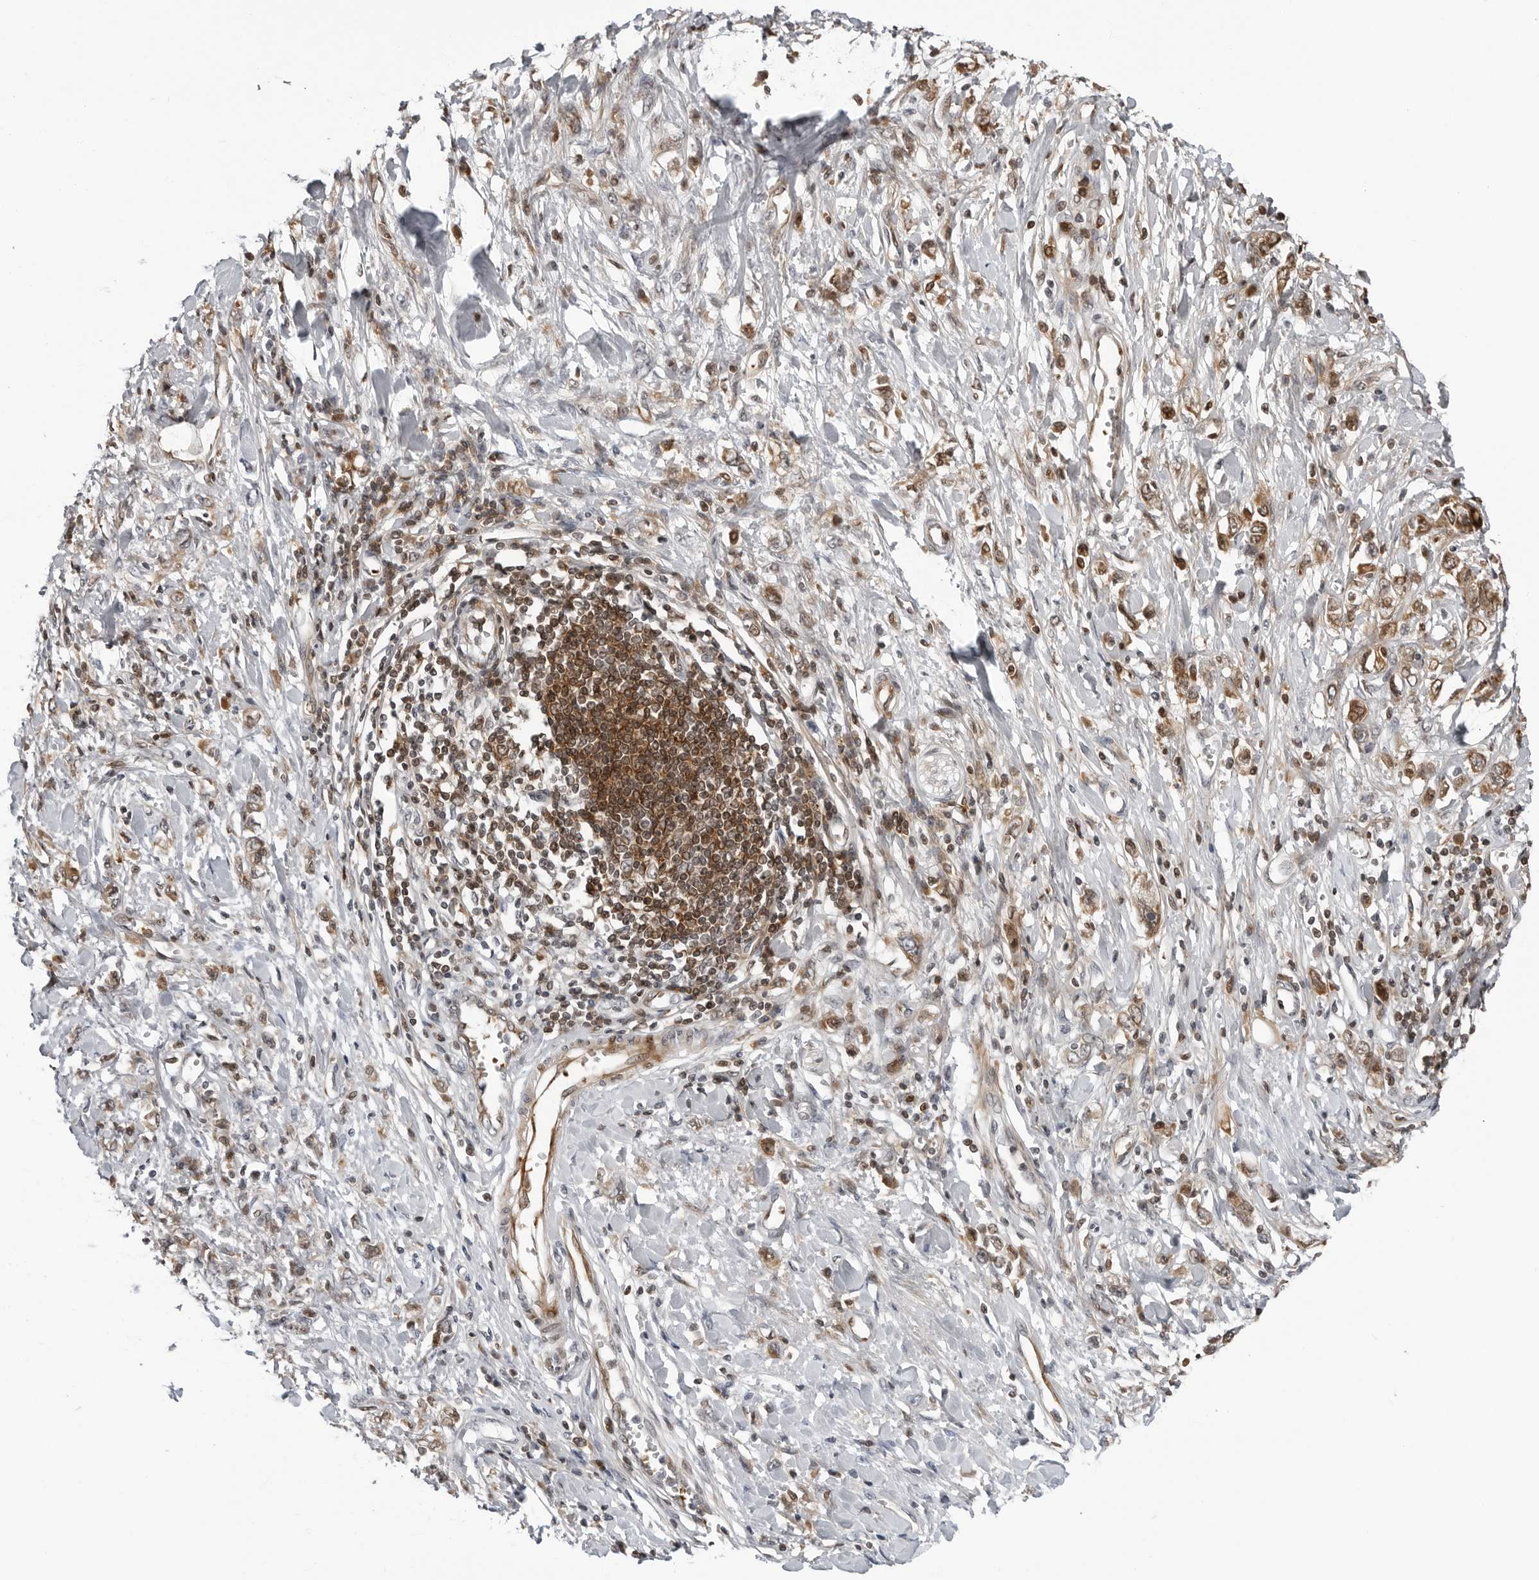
{"staining": {"intensity": "moderate", "quantity": ">75%", "location": "cytoplasmic/membranous"}, "tissue": "stomach cancer", "cell_type": "Tumor cells", "image_type": "cancer", "snomed": [{"axis": "morphology", "description": "Adenocarcinoma, NOS"}, {"axis": "topography", "description": "Stomach"}], "caption": "Stomach adenocarcinoma was stained to show a protein in brown. There is medium levels of moderate cytoplasmic/membranous staining in approximately >75% of tumor cells.", "gene": "CXCR5", "patient": {"sex": "female", "age": 76}}